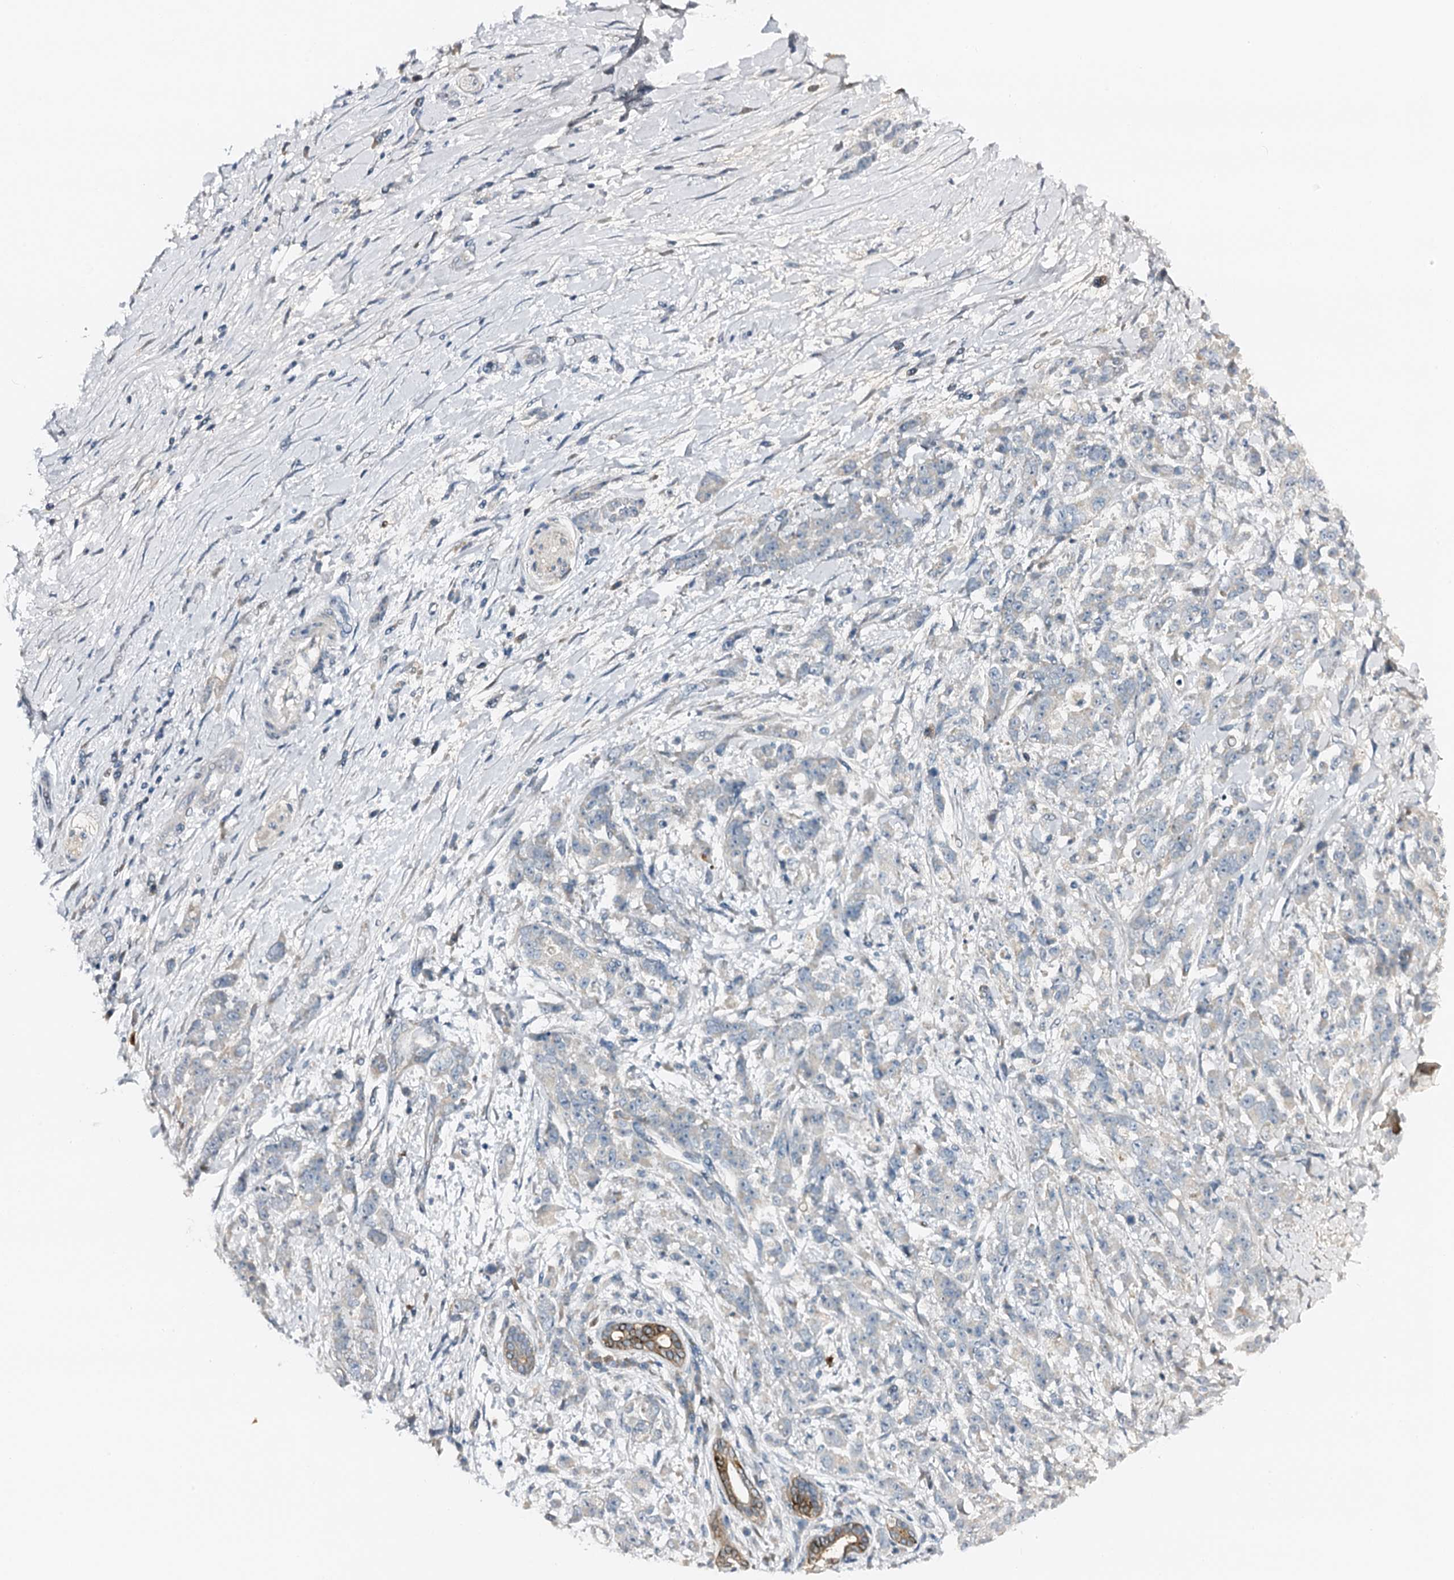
{"staining": {"intensity": "negative", "quantity": "none", "location": "none"}, "tissue": "pancreatic cancer", "cell_type": "Tumor cells", "image_type": "cancer", "snomed": [{"axis": "morphology", "description": "Normal tissue, NOS"}, {"axis": "morphology", "description": "Adenocarcinoma, NOS"}, {"axis": "topography", "description": "Pancreas"}], "caption": "The image reveals no significant expression in tumor cells of pancreatic adenocarcinoma.", "gene": "ZNF606", "patient": {"sex": "female", "age": 64}}